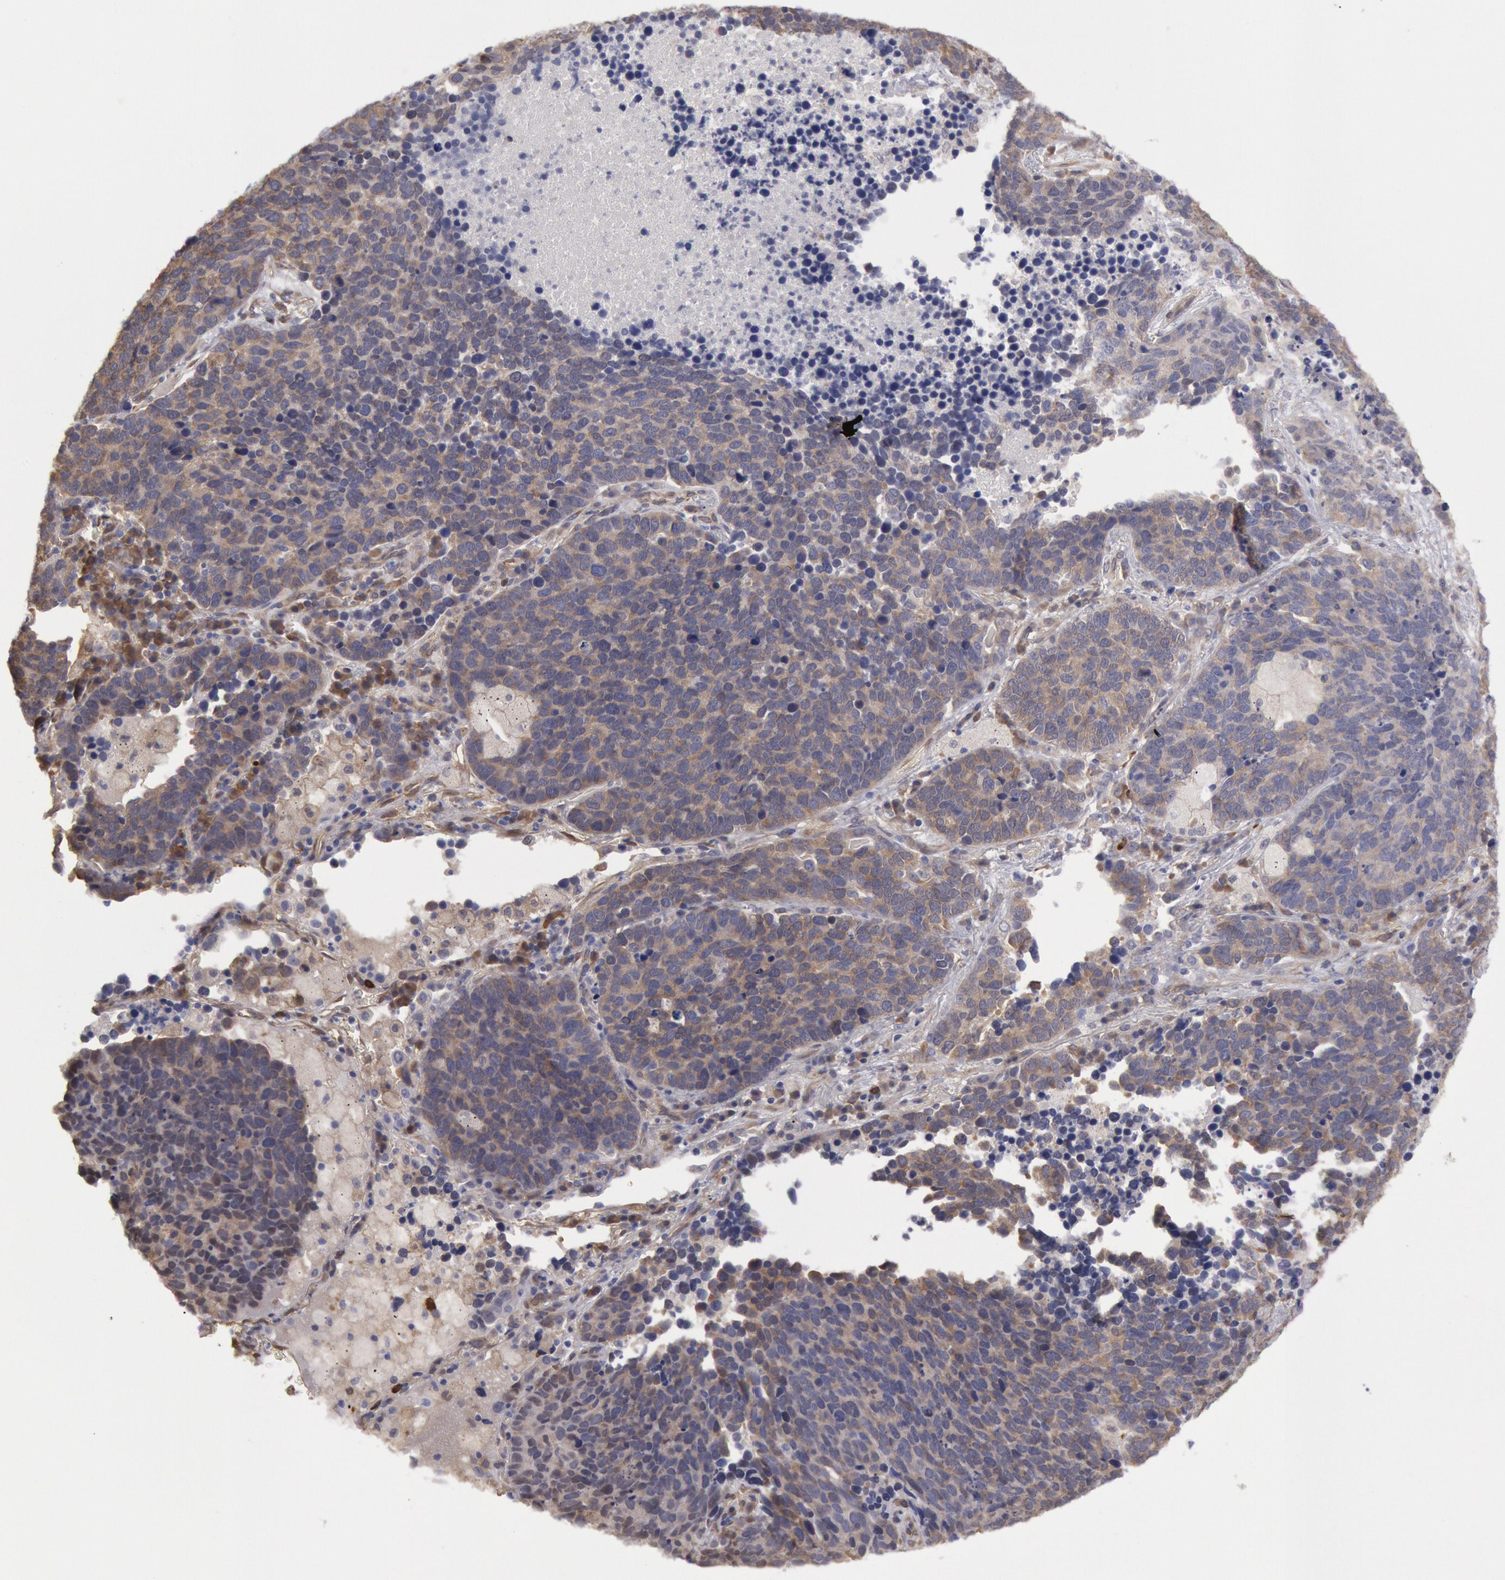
{"staining": {"intensity": "weak", "quantity": ">75%", "location": "cytoplasmic/membranous"}, "tissue": "lung cancer", "cell_type": "Tumor cells", "image_type": "cancer", "snomed": [{"axis": "morphology", "description": "Neoplasm, malignant, NOS"}, {"axis": "topography", "description": "Lung"}], "caption": "This histopathology image reveals IHC staining of lung neoplasm (malignant), with low weak cytoplasmic/membranous expression in about >75% of tumor cells.", "gene": "CCDC50", "patient": {"sex": "female", "age": 75}}